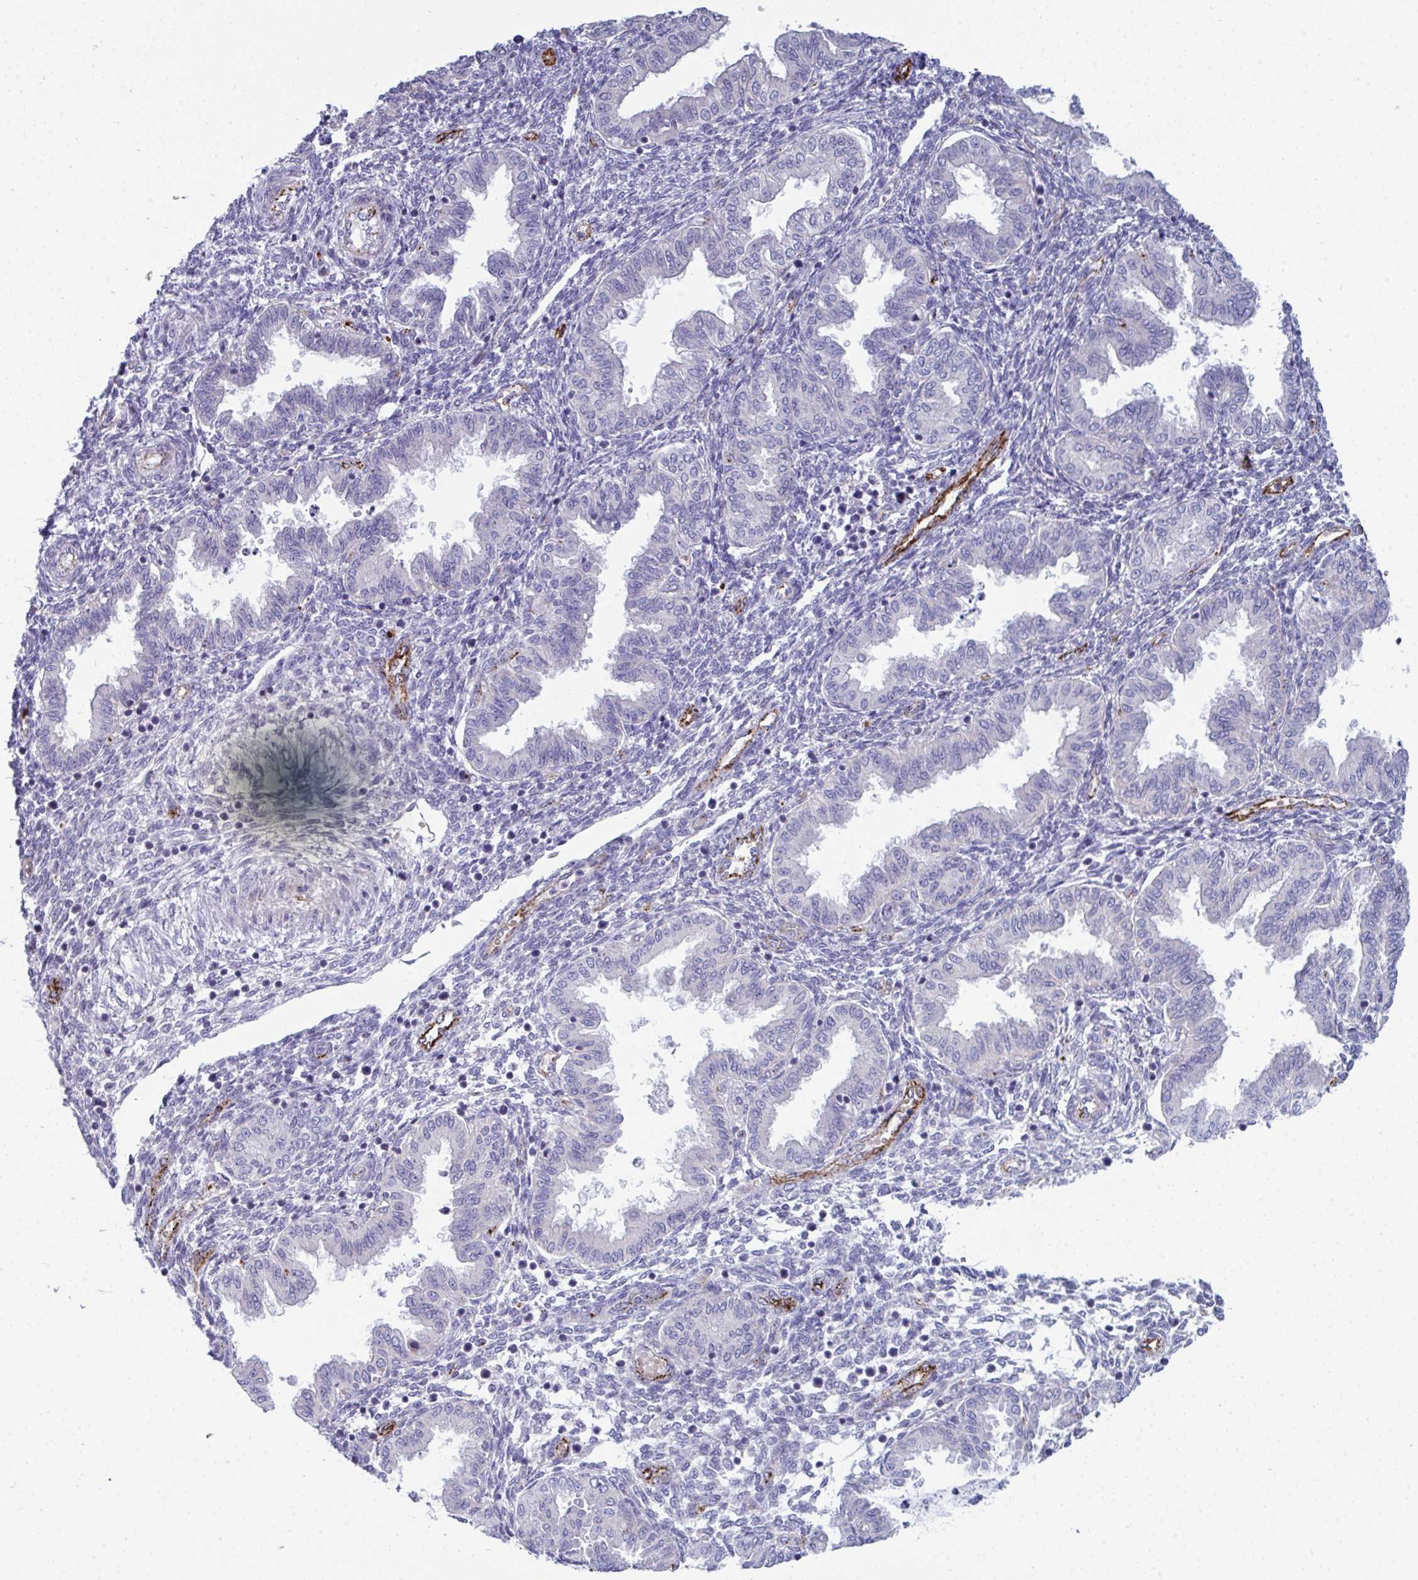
{"staining": {"intensity": "negative", "quantity": "none", "location": "none"}, "tissue": "endometrium", "cell_type": "Cells in endometrial stroma", "image_type": "normal", "snomed": [{"axis": "morphology", "description": "Normal tissue, NOS"}, {"axis": "topography", "description": "Endometrium"}], "caption": "Human endometrium stained for a protein using immunohistochemistry (IHC) shows no expression in cells in endometrial stroma.", "gene": "TOR1AIP2", "patient": {"sex": "female", "age": 33}}